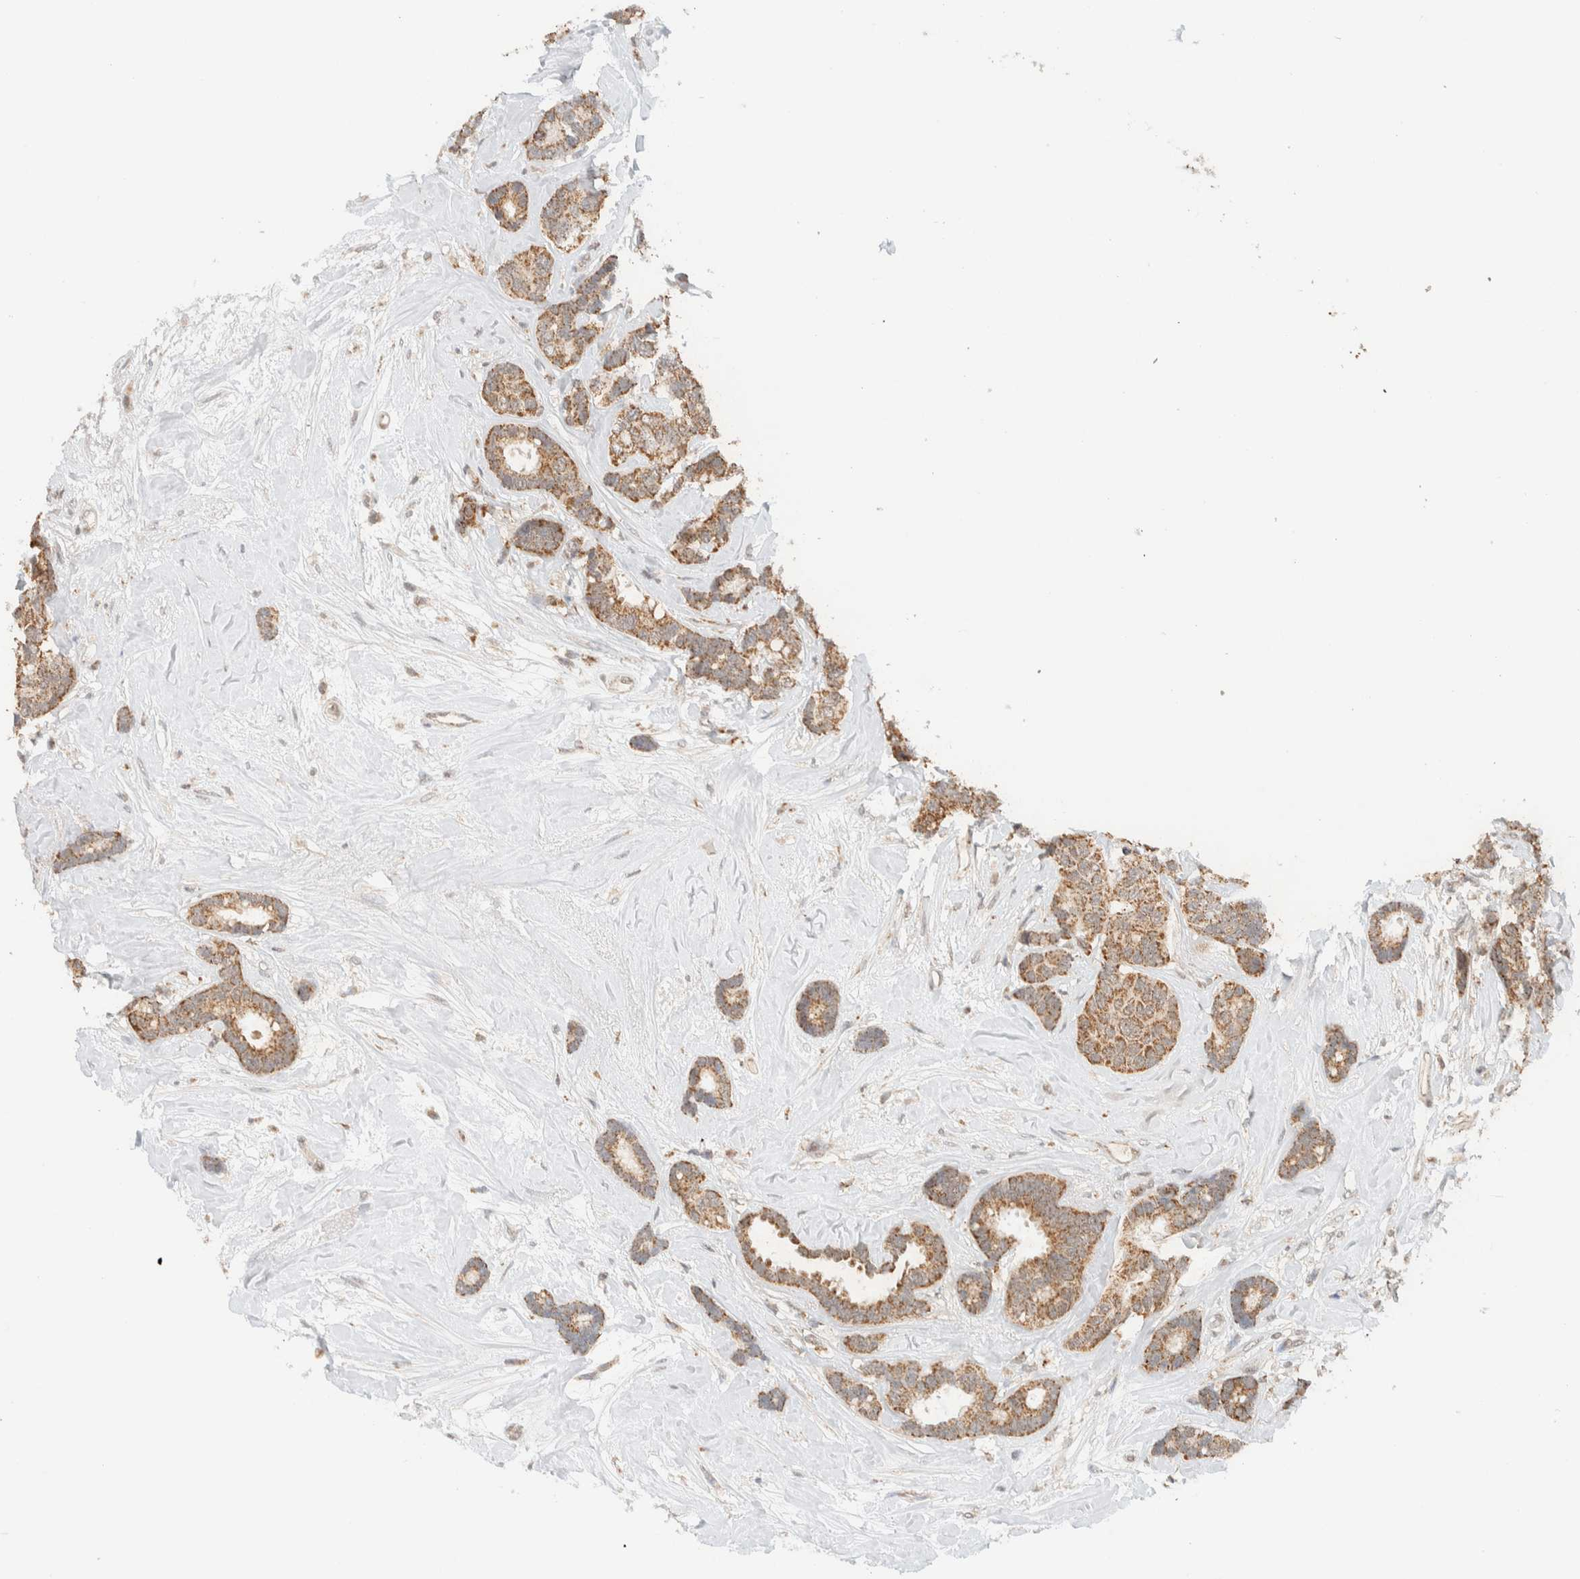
{"staining": {"intensity": "moderate", "quantity": ">75%", "location": "cytoplasmic/membranous"}, "tissue": "breast cancer", "cell_type": "Tumor cells", "image_type": "cancer", "snomed": [{"axis": "morphology", "description": "Duct carcinoma"}, {"axis": "topography", "description": "Breast"}], "caption": "Intraductal carcinoma (breast) tissue demonstrates moderate cytoplasmic/membranous expression in about >75% of tumor cells", "gene": "MRPL41", "patient": {"sex": "female", "age": 87}}